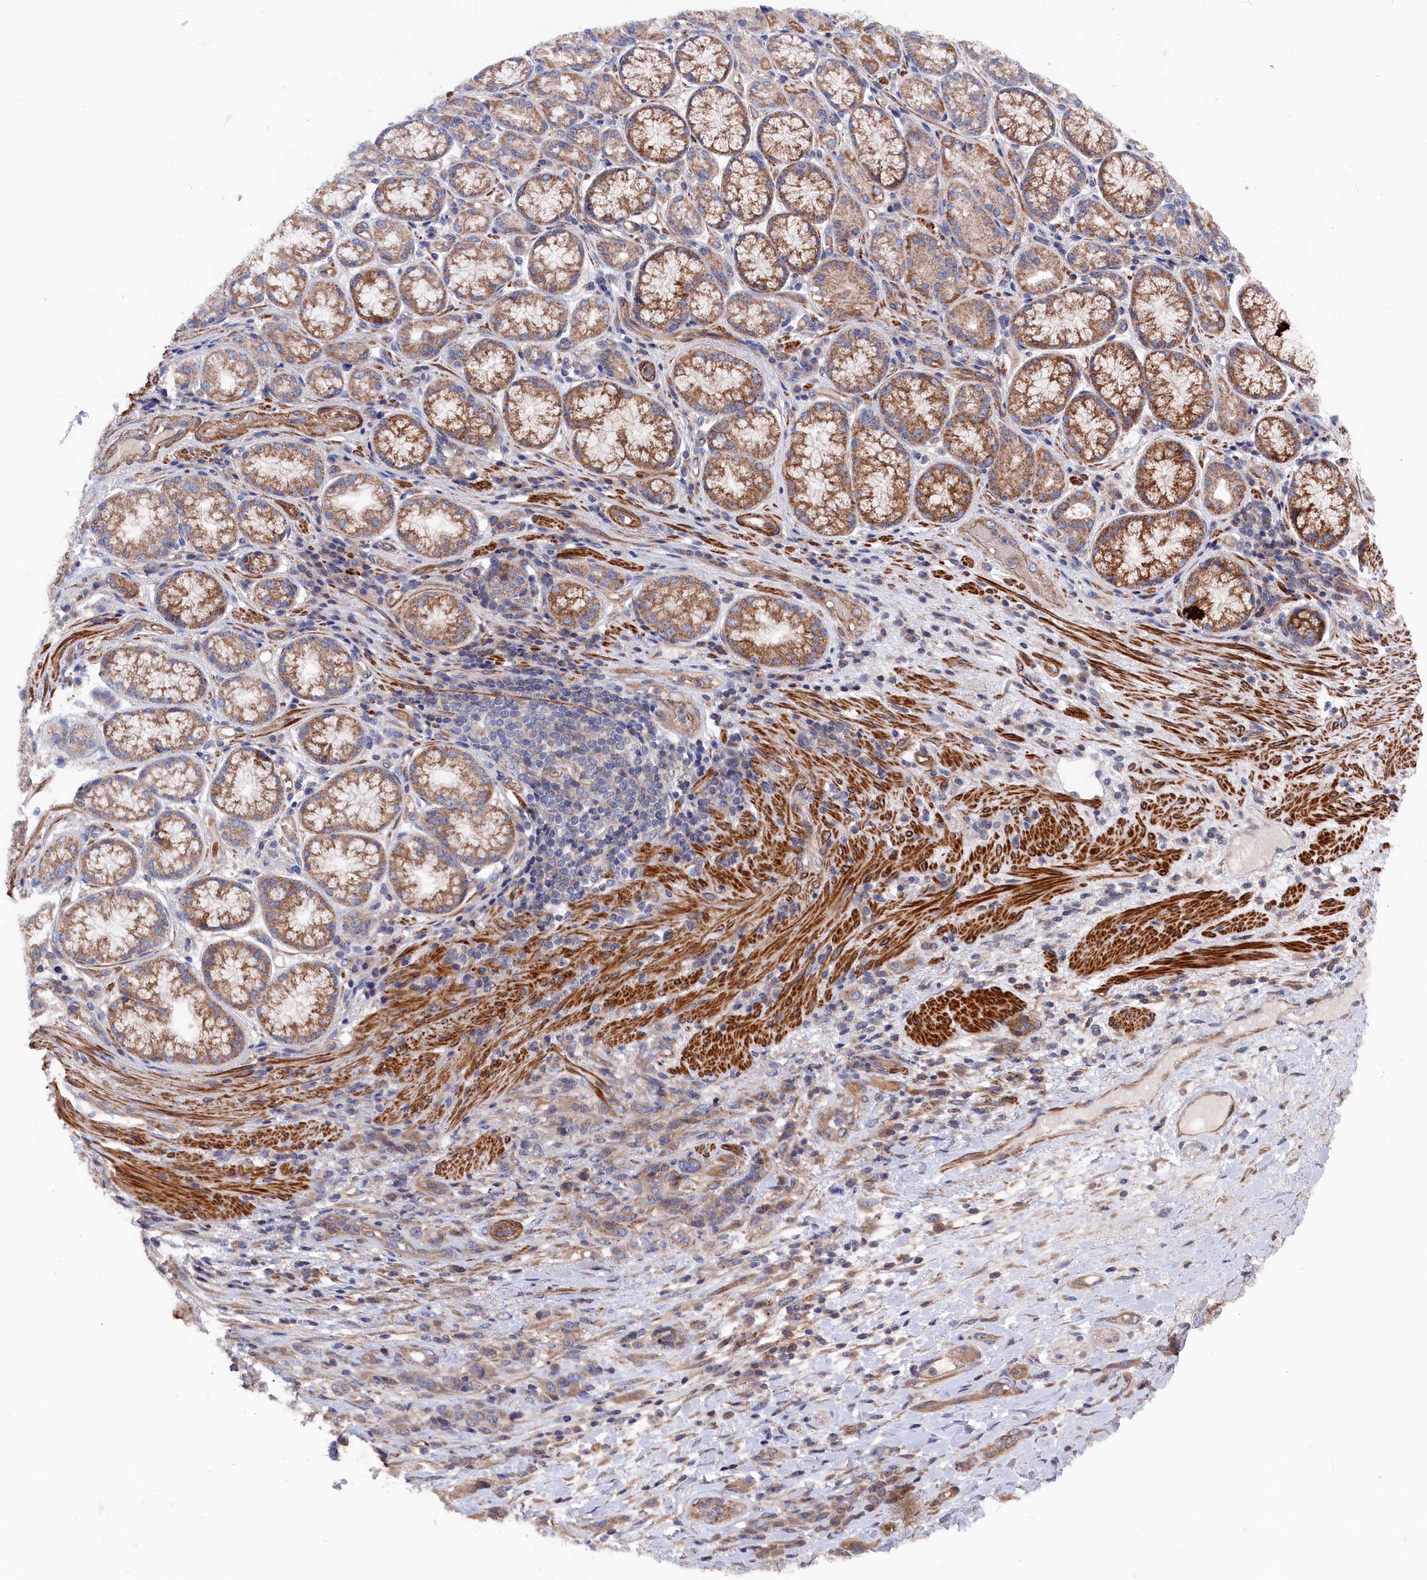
{"staining": {"intensity": "moderate", "quantity": ">75%", "location": "cytoplasmic/membranous"}, "tissue": "stomach cancer", "cell_type": "Tumor cells", "image_type": "cancer", "snomed": [{"axis": "morphology", "description": "Adenocarcinoma, NOS"}, {"axis": "topography", "description": "Stomach"}], "caption": "Moderate cytoplasmic/membranous protein expression is identified in approximately >75% of tumor cells in stomach cancer (adenocarcinoma). The protein is stained brown, and the nuclei are stained in blue (DAB (3,3'-diaminobenzidine) IHC with brightfield microscopy, high magnification).", "gene": "LDHD", "patient": {"sex": "female", "age": 79}}